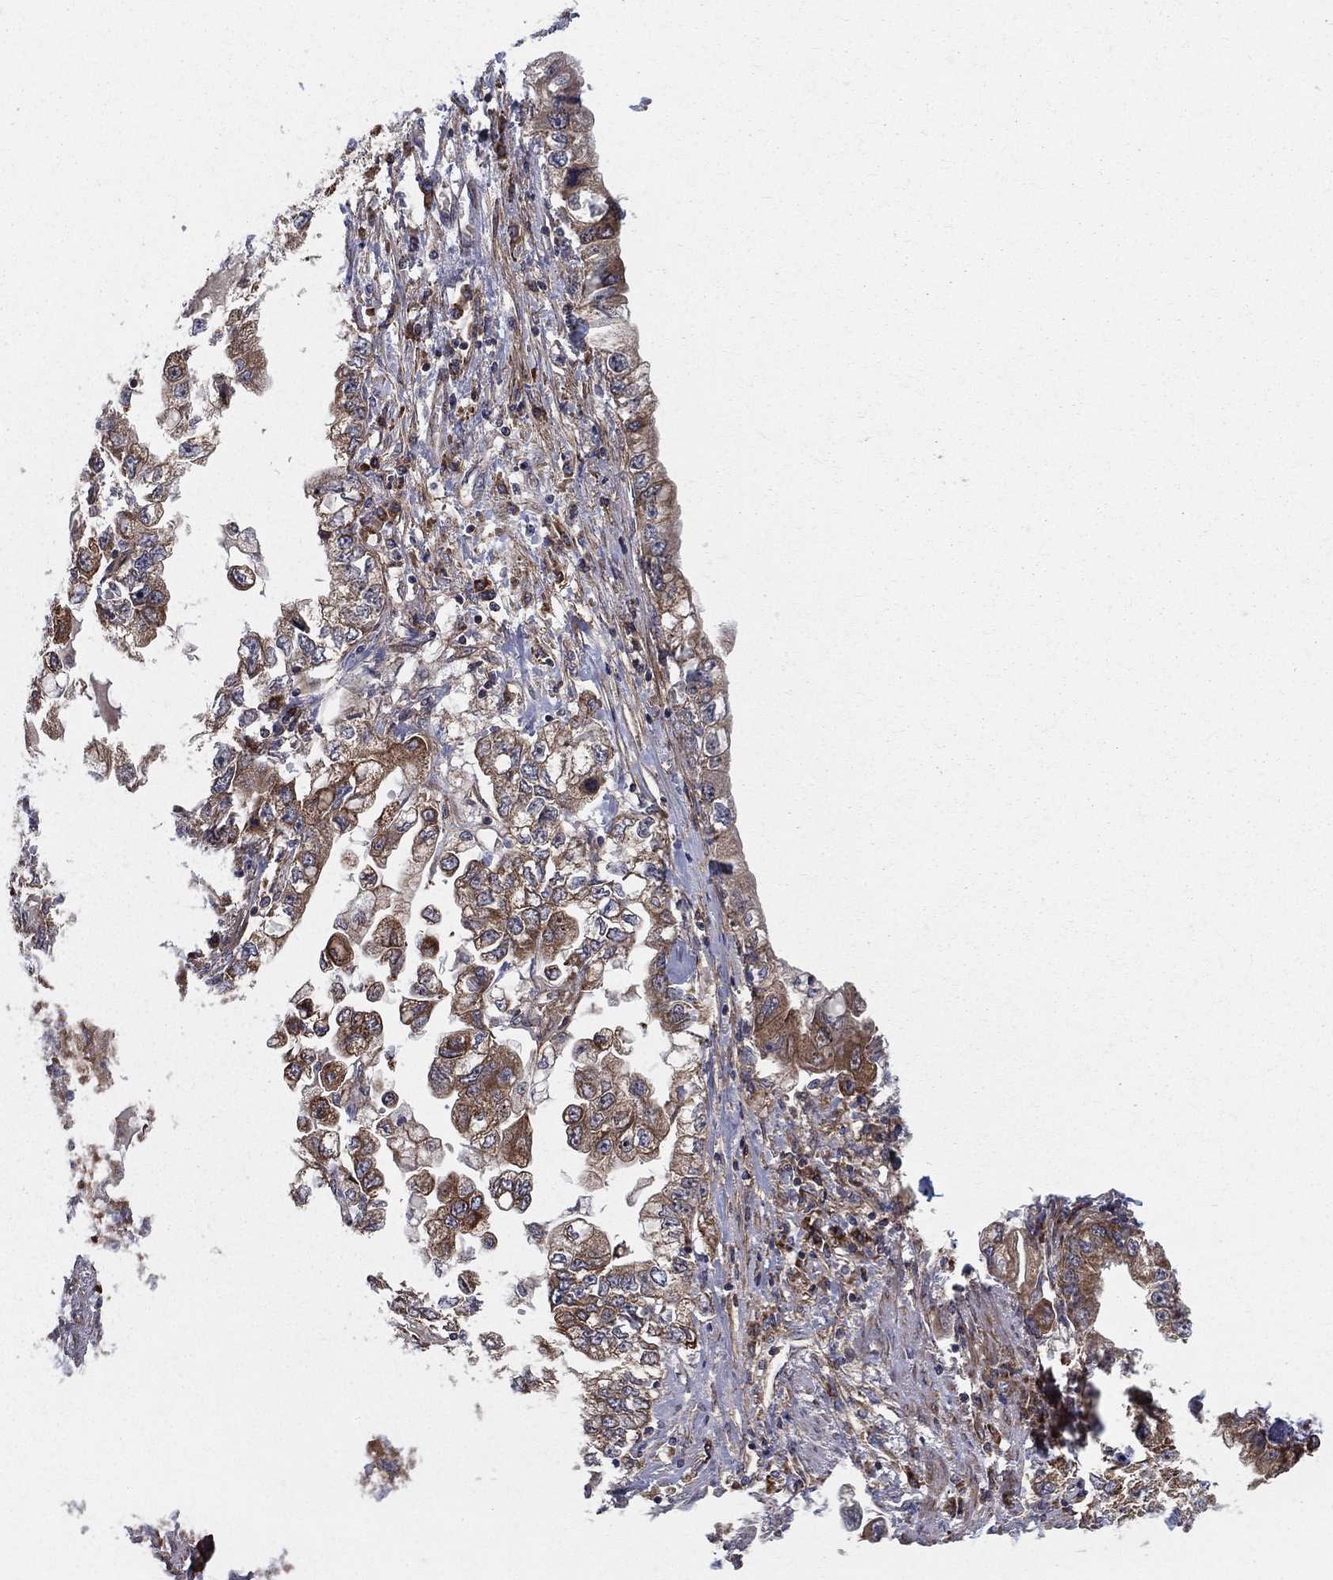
{"staining": {"intensity": "strong", "quantity": ">75%", "location": "cytoplasmic/membranous"}, "tissue": "stomach cancer", "cell_type": "Tumor cells", "image_type": "cancer", "snomed": [{"axis": "morphology", "description": "Adenocarcinoma, NOS"}, {"axis": "topography", "description": "Stomach, lower"}], "caption": "Protein staining of stomach cancer tissue shows strong cytoplasmic/membranous expression in approximately >75% of tumor cells.", "gene": "MIX23", "patient": {"sex": "female", "age": 93}}